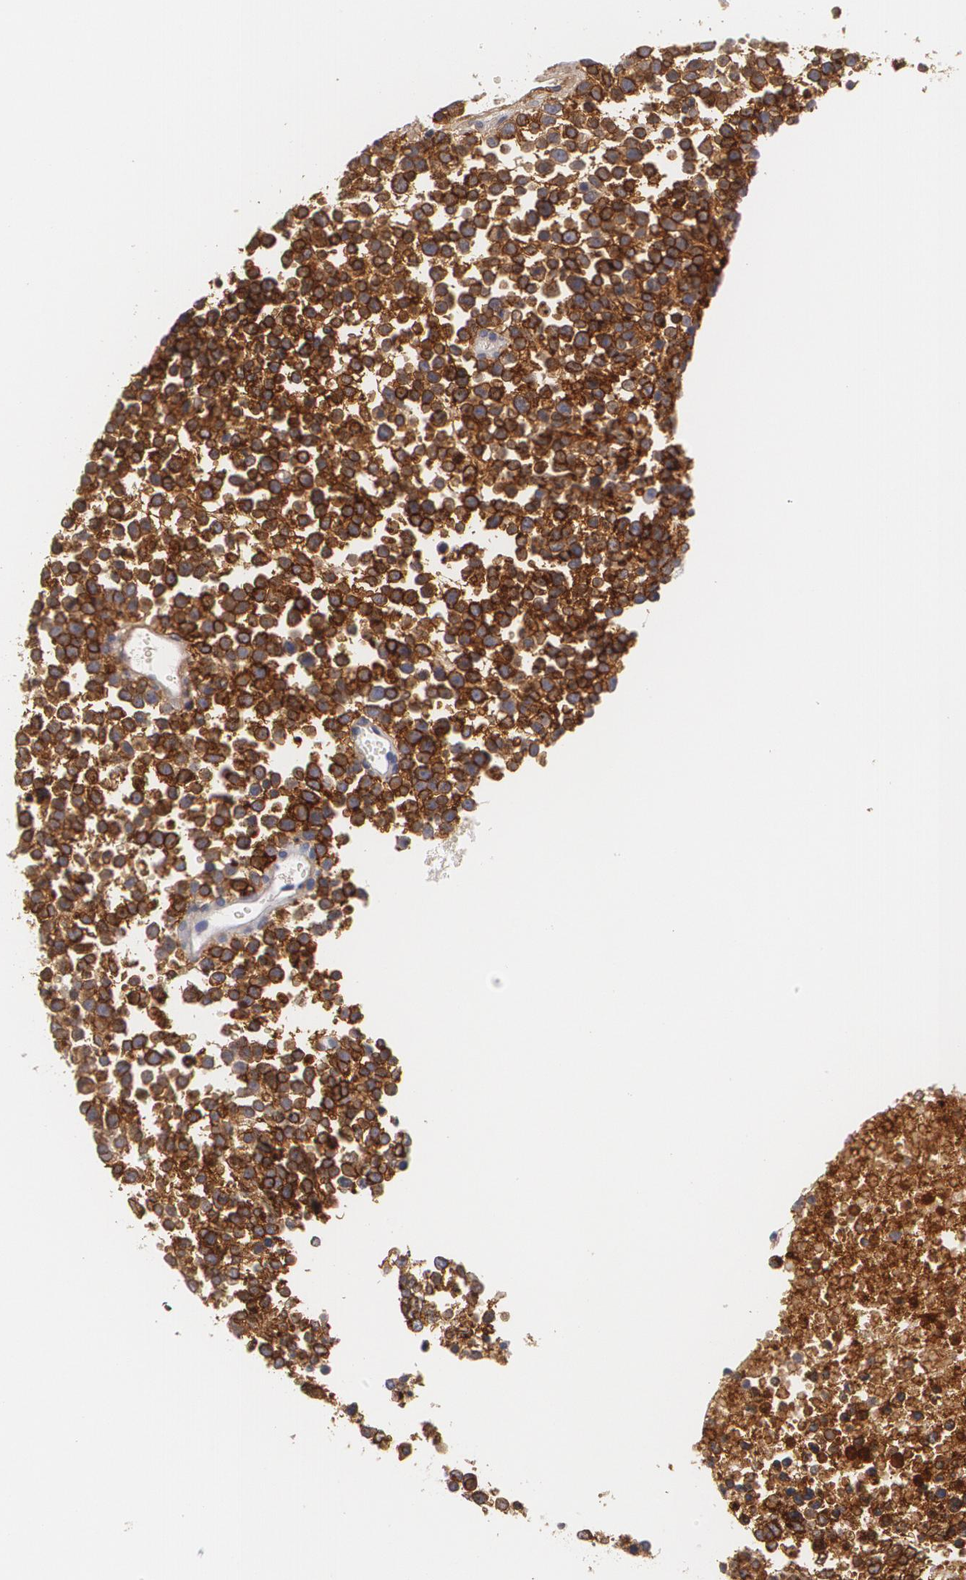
{"staining": {"intensity": "strong", "quantity": ">75%", "location": "cytoplasmic/membranous"}, "tissue": "glioma", "cell_type": "Tumor cells", "image_type": "cancer", "snomed": [{"axis": "morphology", "description": "Glioma, malignant, High grade"}, {"axis": "topography", "description": "Brain"}], "caption": "Immunohistochemistry of glioma displays high levels of strong cytoplasmic/membranous staining in approximately >75% of tumor cells.", "gene": "NGFR", "patient": {"sex": "male", "age": 66}}